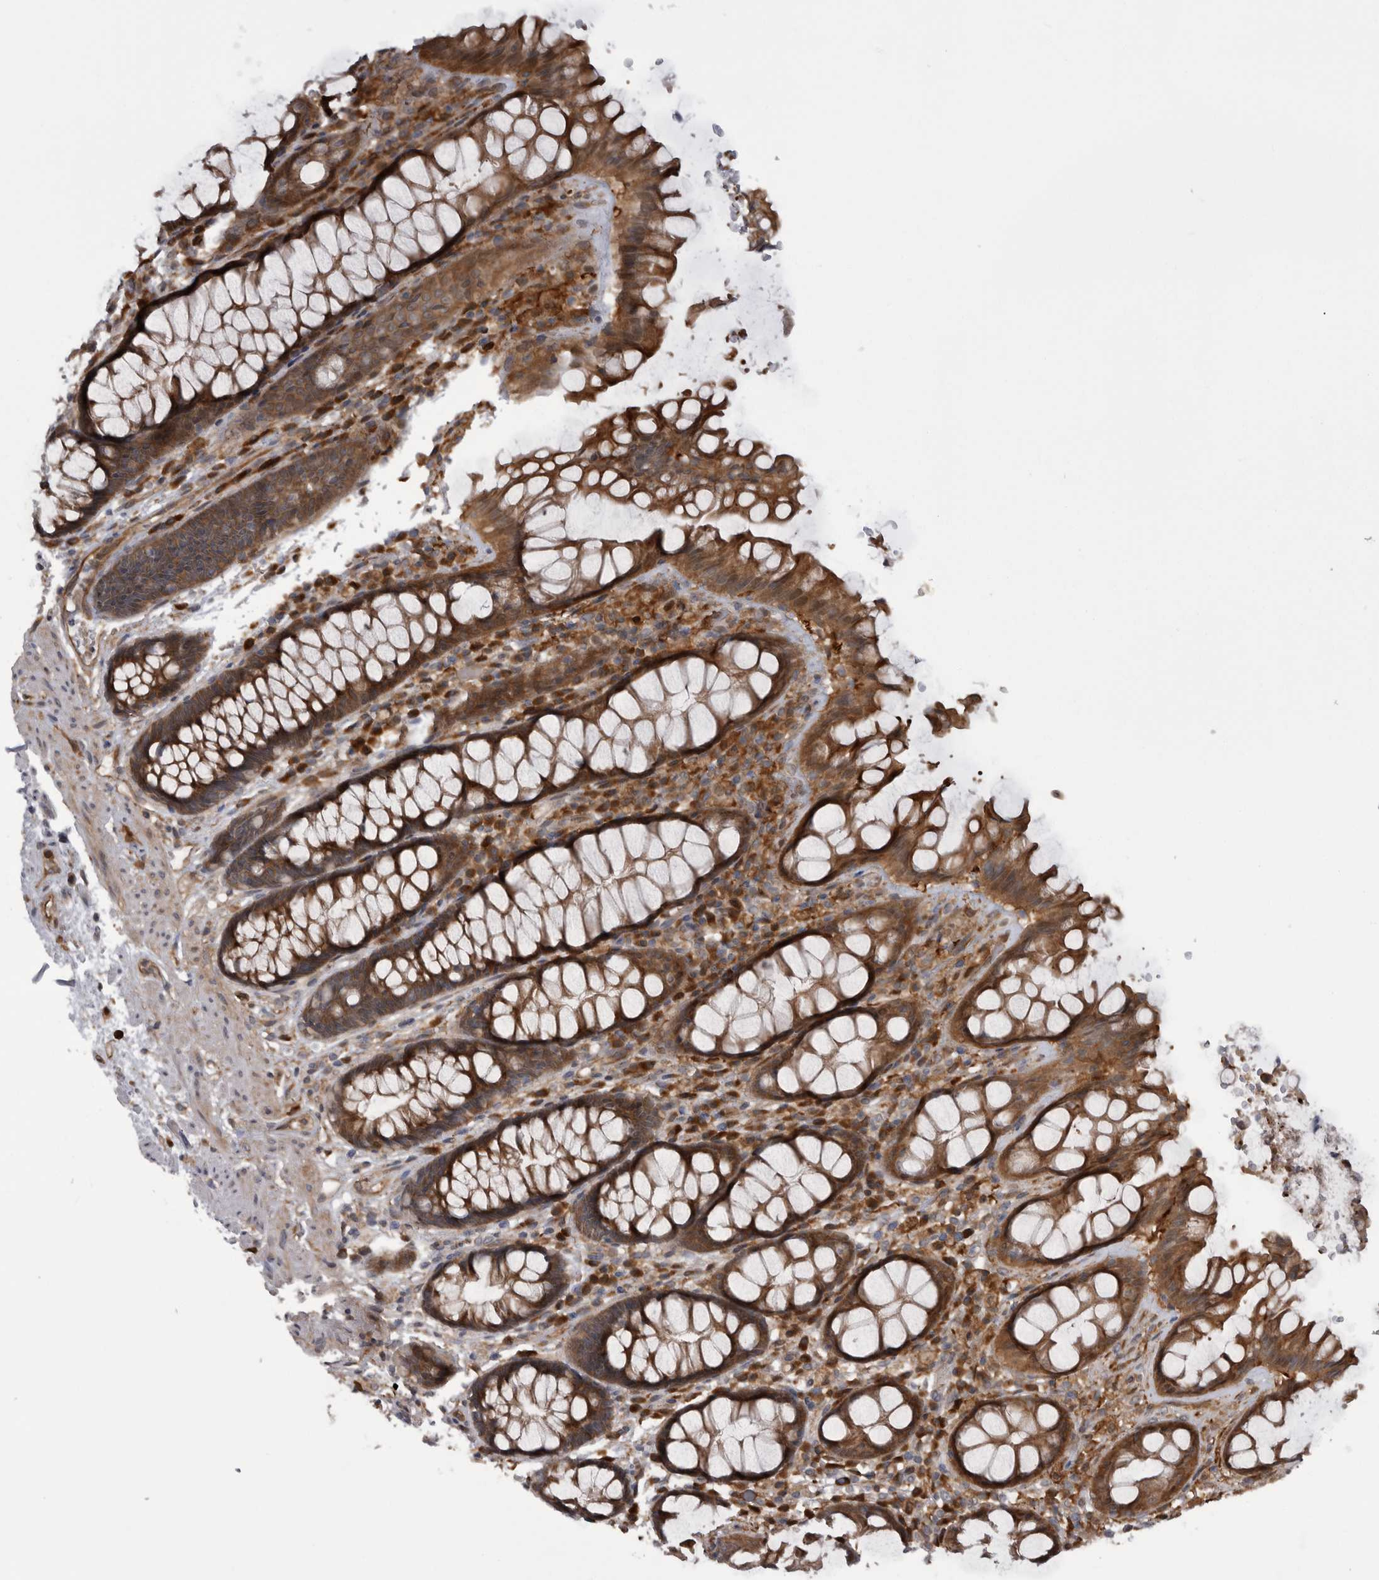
{"staining": {"intensity": "moderate", "quantity": ">75%", "location": "cytoplasmic/membranous"}, "tissue": "rectum", "cell_type": "Glandular cells", "image_type": "normal", "snomed": [{"axis": "morphology", "description": "Normal tissue, NOS"}, {"axis": "topography", "description": "Rectum"}], "caption": "Rectum stained with immunohistochemistry (IHC) reveals moderate cytoplasmic/membranous expression in approximately >75% of glandular cells.", "gene": "RAB3GAP2", "patient": {"sex": "male", "age": 64}}